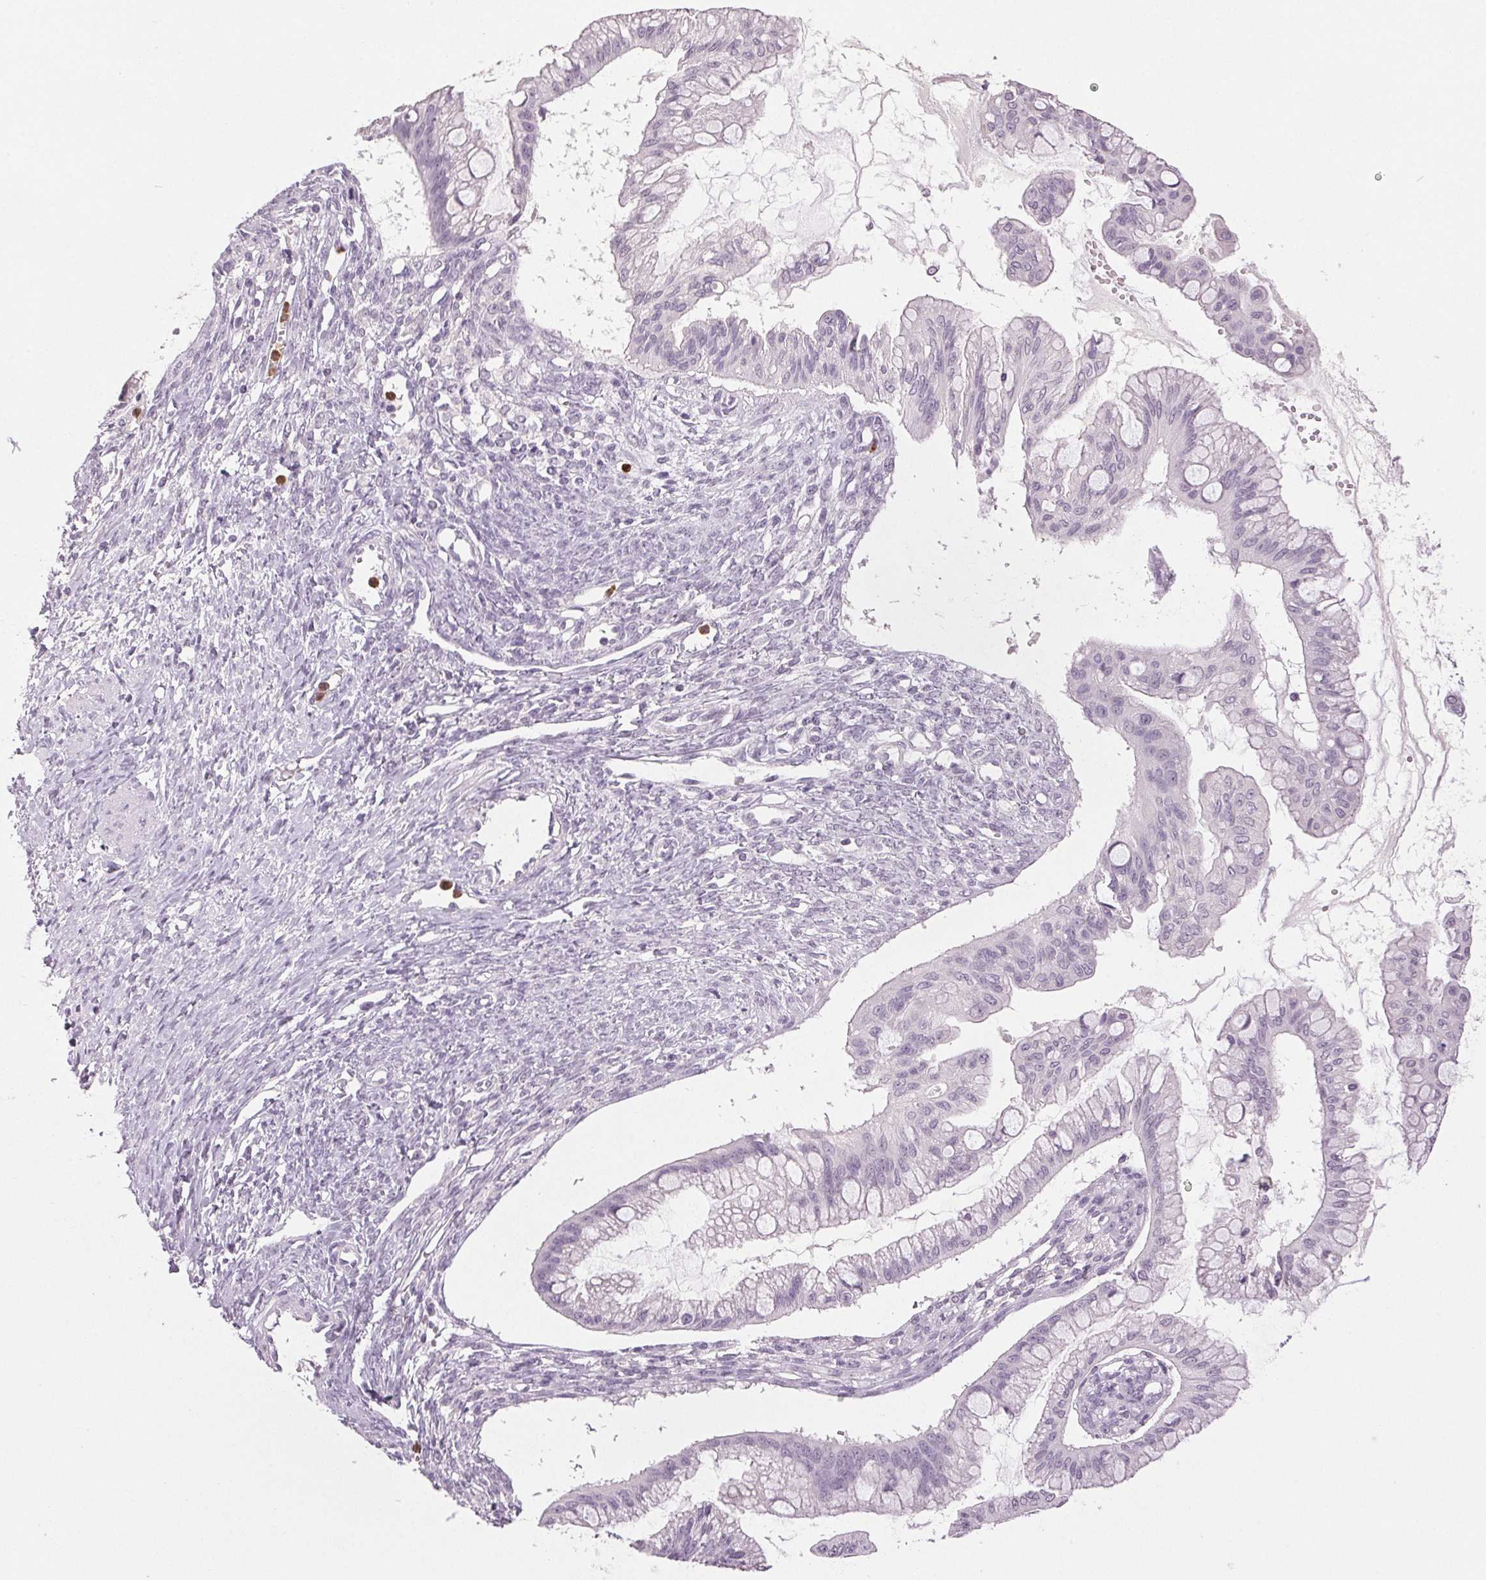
{"staining": {"intensity": "negative", "quantity": "none", "location": "none"}, "tissue": "ovarian cancer", "cell_type": "Tumor cells", "image_type": "cancer", "snomed": [{"axis": "morphology", "description": "Cystadenocarcinoma, mucinous, NOS"}, {"axis": "topography", "description": "Ovary"}], "caption": "Tumor cells show no significant protein positivity in ovarian cancer.", "gene": "LTF", "patient": {"sex": "female", "age": 73}}